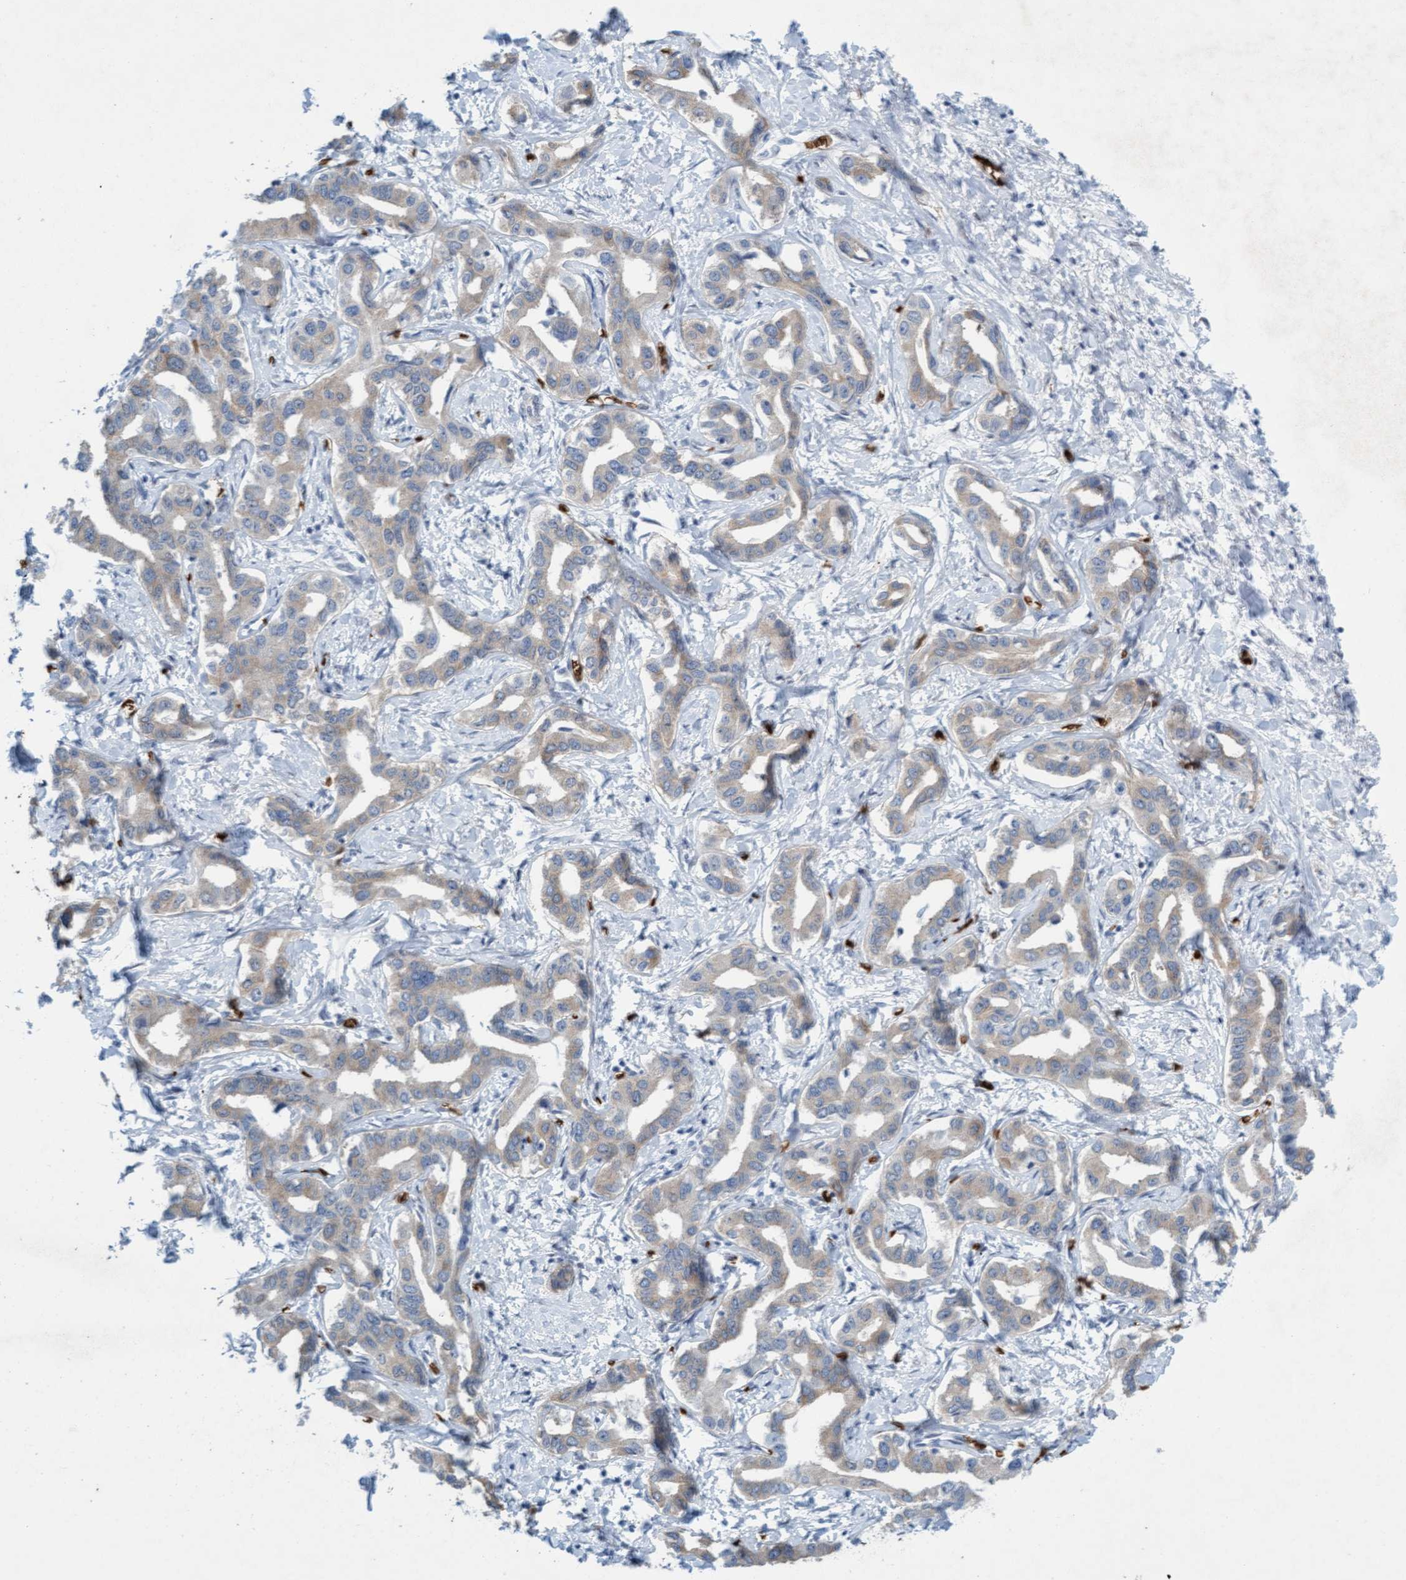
{"staining": {"intensity": "weak", "quantity": "25%-75%", "location": "cytoplasmic/membranous"}, "tissue": "liver cancer", "cell_type": "Tumor cells", "image_type": "cancer", "snomed": [{"axis": "morphology", "description": "Cholangiocarcinoma"}, {"axis": "topography", "description": "Liver"}], "caption": "Brown immunohistochemical staining in cholangiocarcinoma (liver) demonstrates weak cytoplasmic/membranous staining in about 25%-75% of tumor cells.", "gene": "SPEM2", "patient": {"sex": "male", "age": 59}}